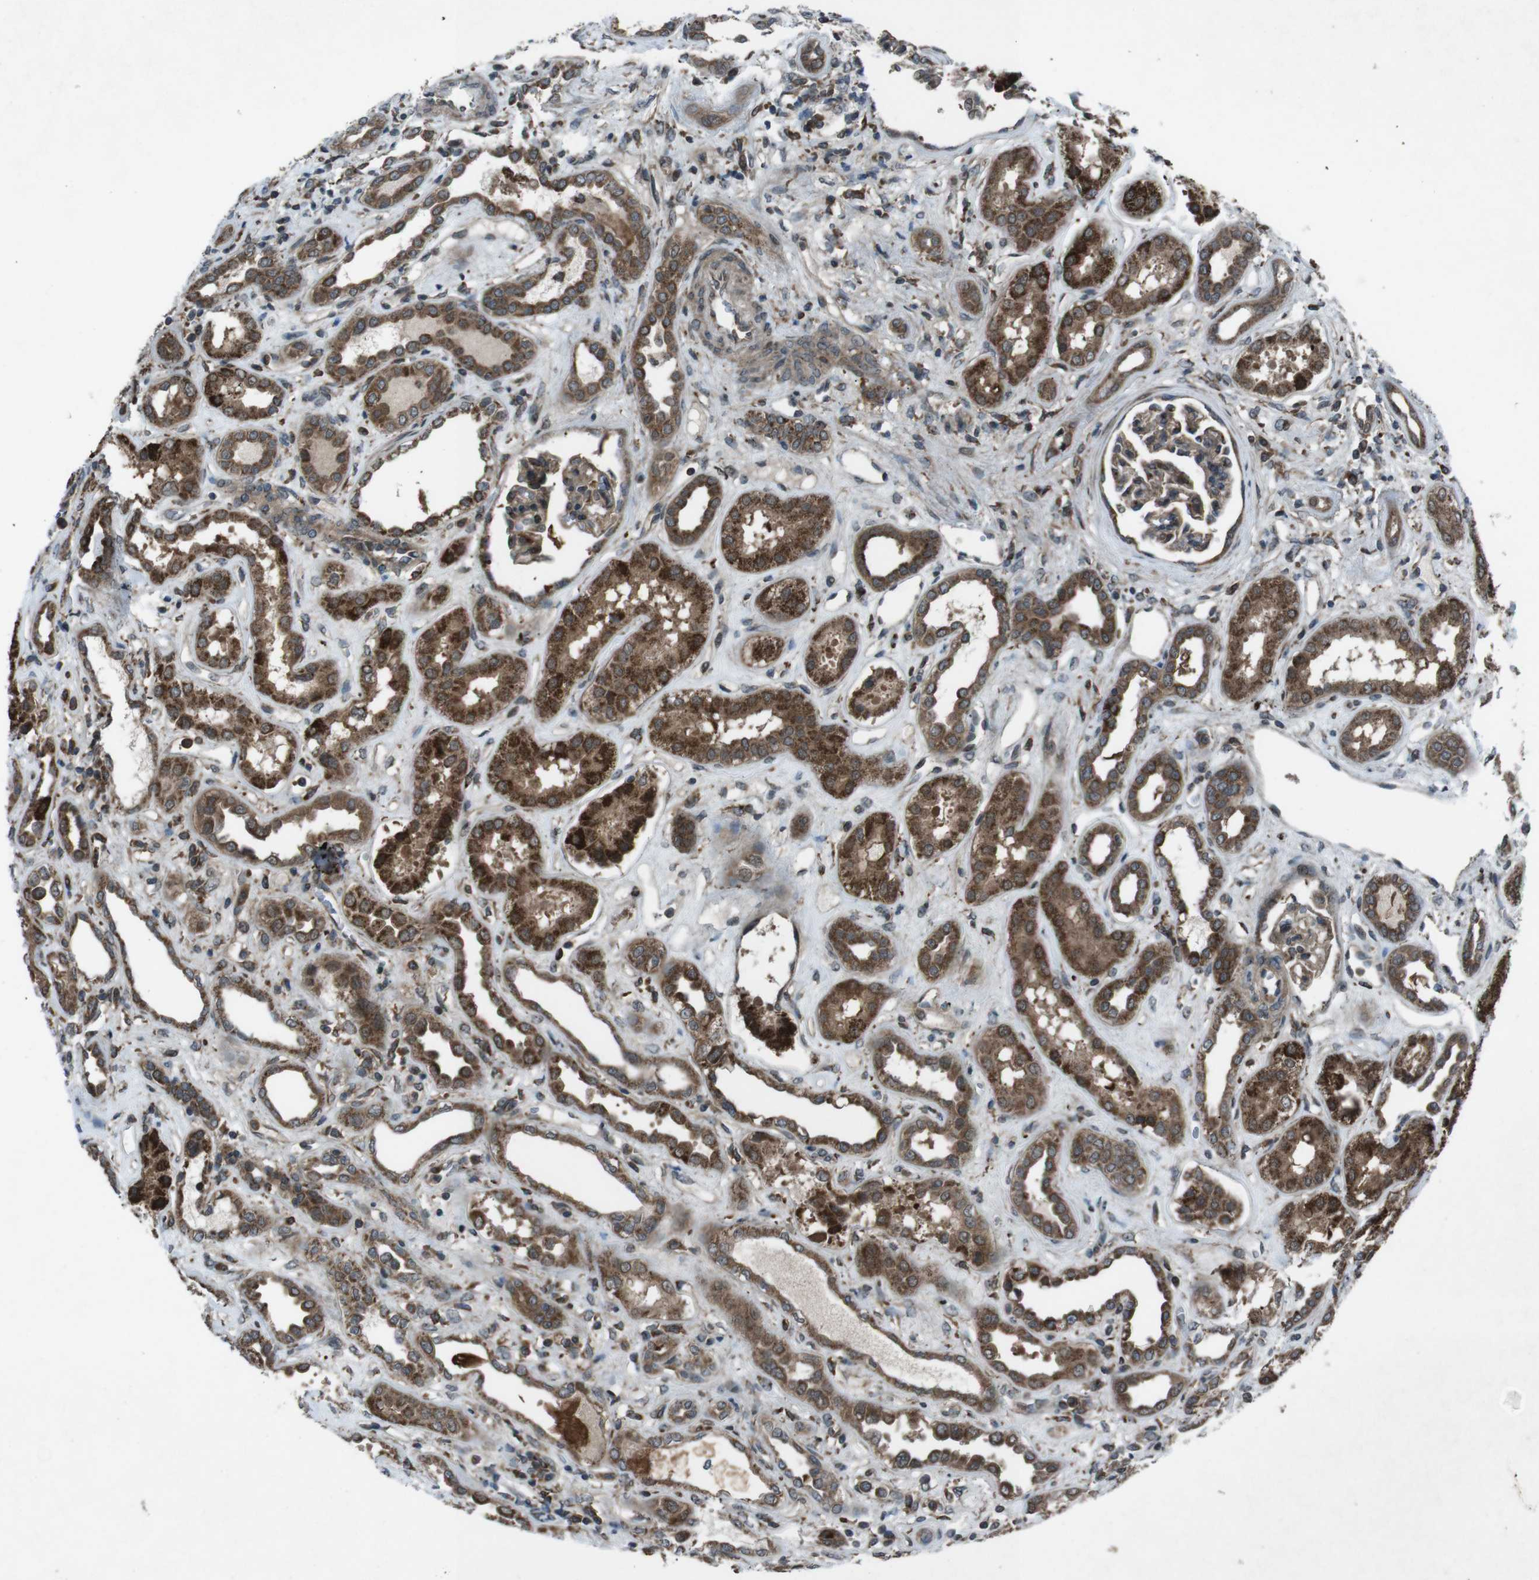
{"staining": {"intensity": "weak", "quantity": ">75%", "location": "cytoplasmic/membranous"}, "tissue": "kidney", "cell_type": "Cells in glomeruli", "image_type": "normal", "snomed": [{"axis": "morphology", "description": "Normal tissue, NOS"}, {"axis": "topography", "description": "Kidney"}], "caption": "Protein analysis of unremarkable kidney shows weak cytoplasmic/membranous positivity in about >75% of cells in glomeruli.", "gene": "SLC27A4", "patient": {"sex": "male", "age": 59}}